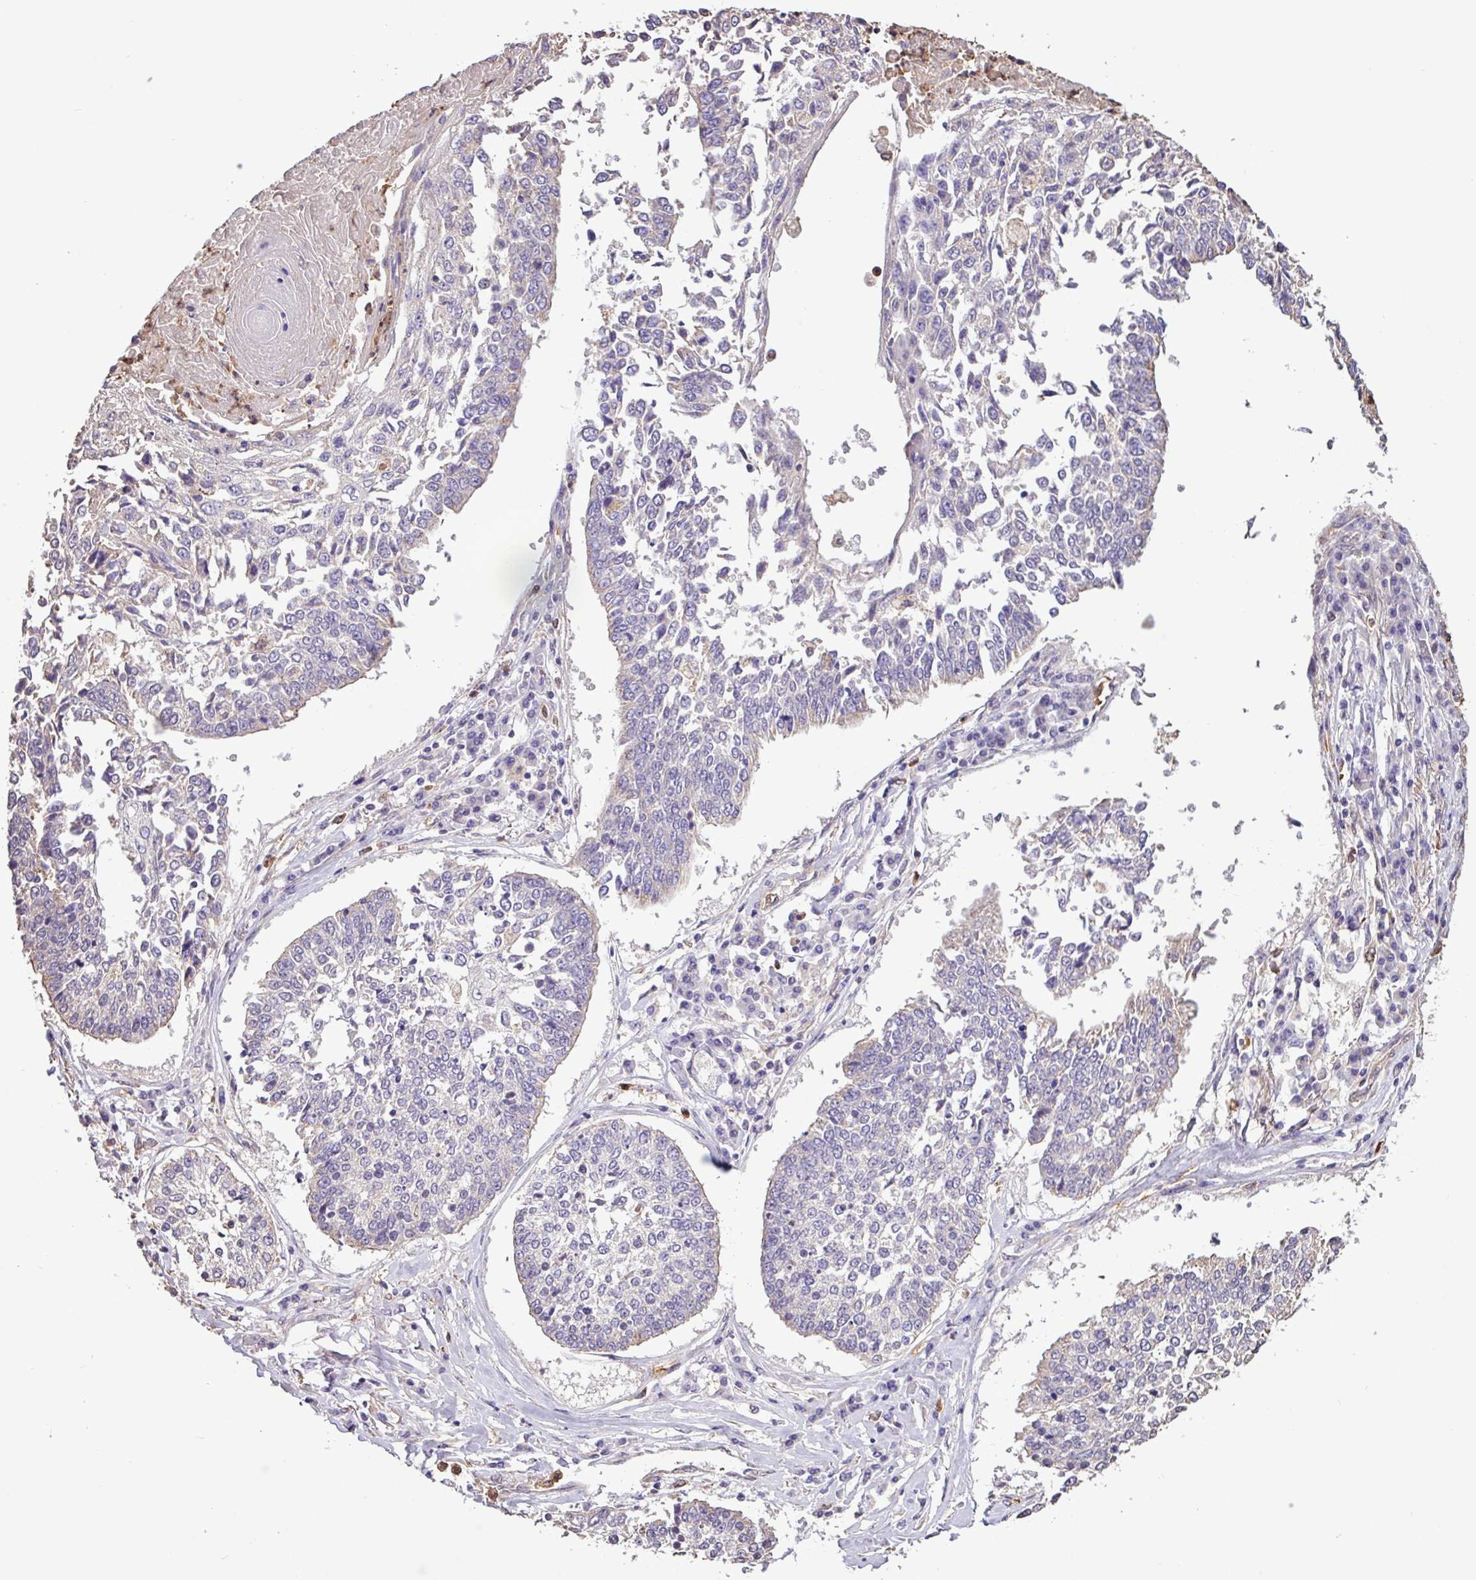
{"staining": {"intensity": "negative", "quantity": "none", "location": "none"}, "tissue": "lung cancer", "cell_type": "Tumor cells", "image_type": "cancer", "snomed": [{"axis": "morphology", "description": "Normal tissue, NOS"}, {"axis": "morphology", "description": "Squamous cell carcinoma, NOS"}, {"axis": "topography", "description": "Cartilage tissue"}, {"axis": "topography", "description": "Bronchus"}, {"axis": "topography", "description": "Lung"}, {"axis": "topography", "description": "Peripheral nerve tissue"}], "caption": "This is an immunohistochemistry (IHC) micrograph of lung cancer. There is no positivity in tumor cells.", "gene": "CHST11", "patient": {"sex": "female", "age": 49}}